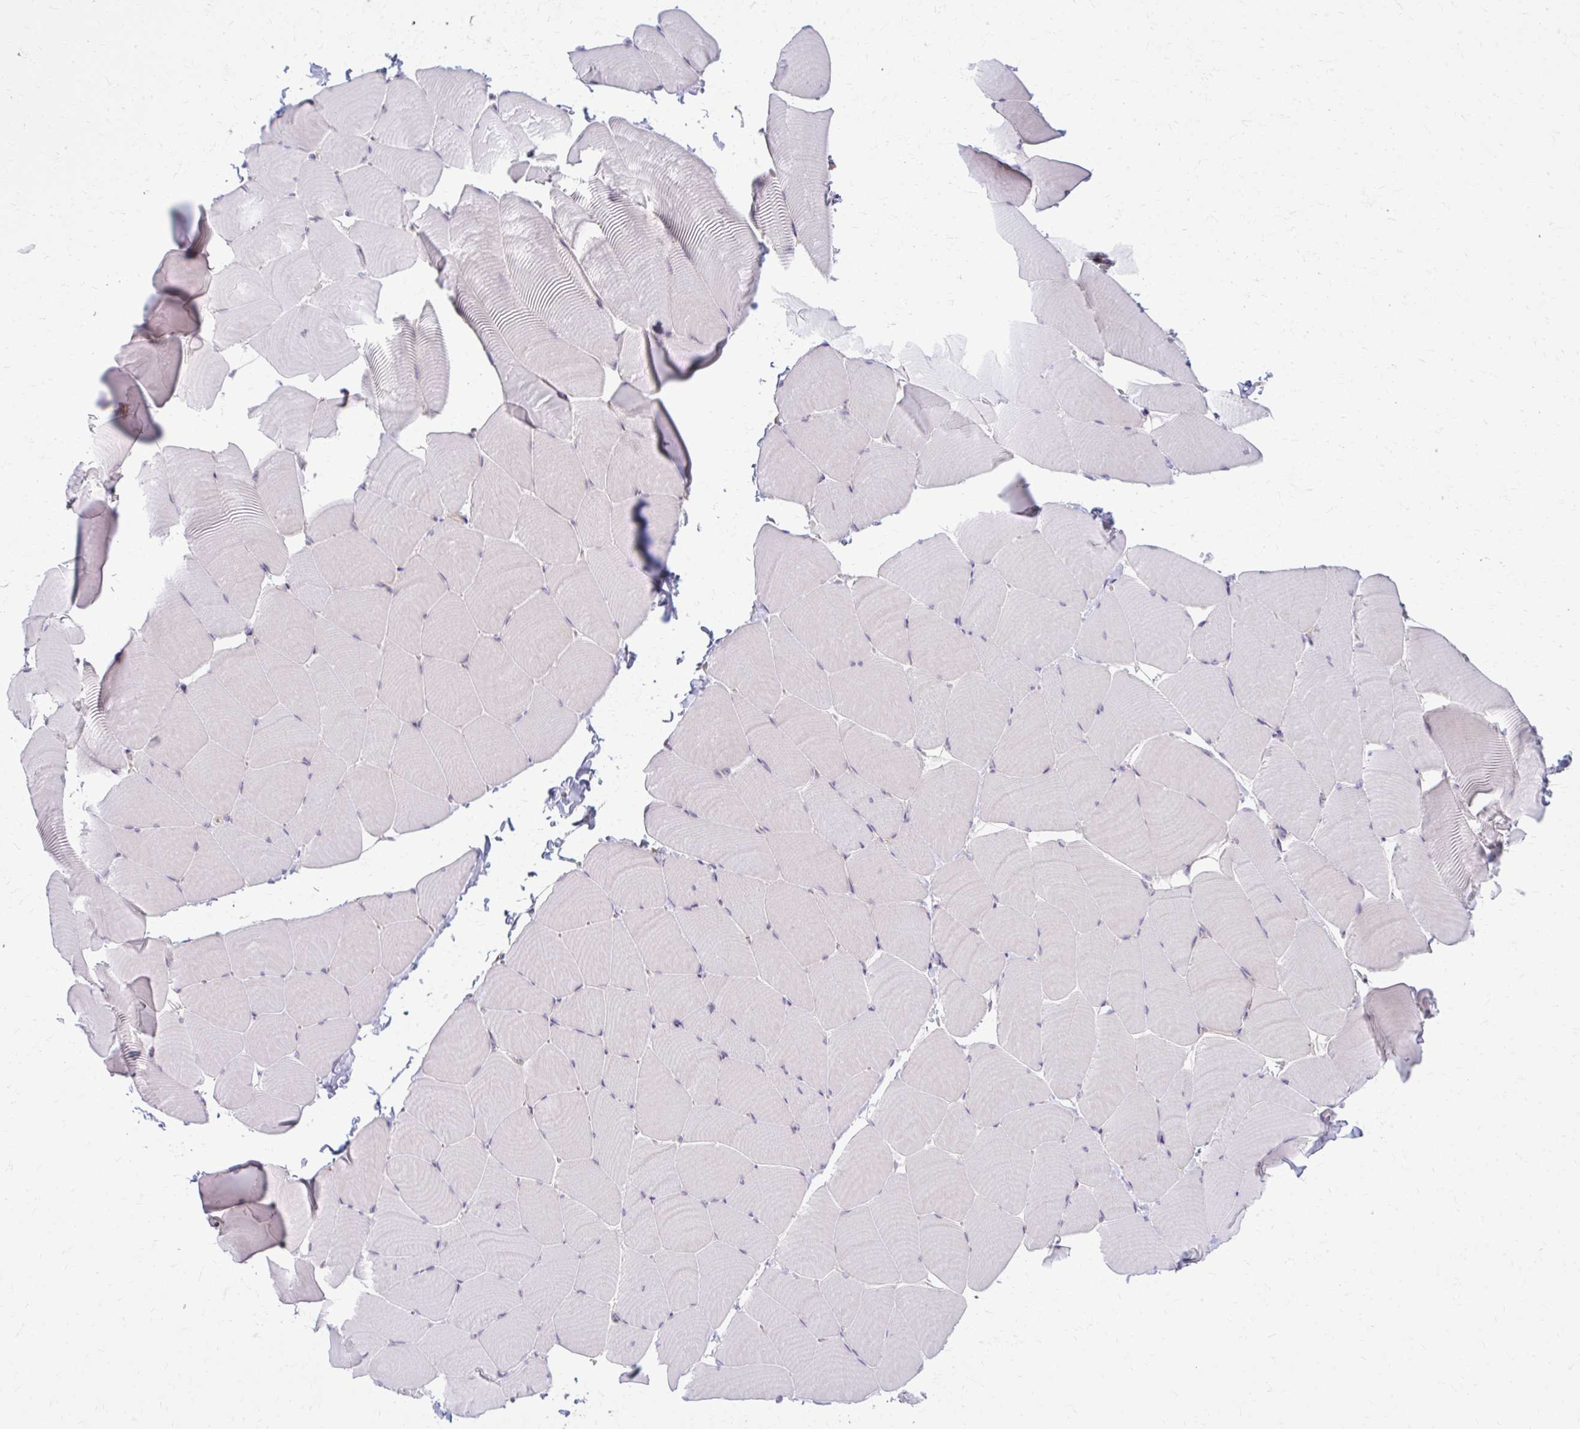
{"staining": {"intensity": "negative", "quantity": "none", "location": "none"}, "tissue": "skeletal muscle", "cell_type": "Myocytes", "image_type": "normal", "snomed": [{"axis": "morphology", "description": "Normal tissue, NOS"}, {"axis": "topography", "description": "Skeletal muscle"}], "caption": "Immunohistochemistry (IHC) image of normal skeletal muscle stained for a protein (brown), which reveals no positivity in myocytes.", "gene": "CEMP1", "patient": {"sex": "male", "age": 25}}